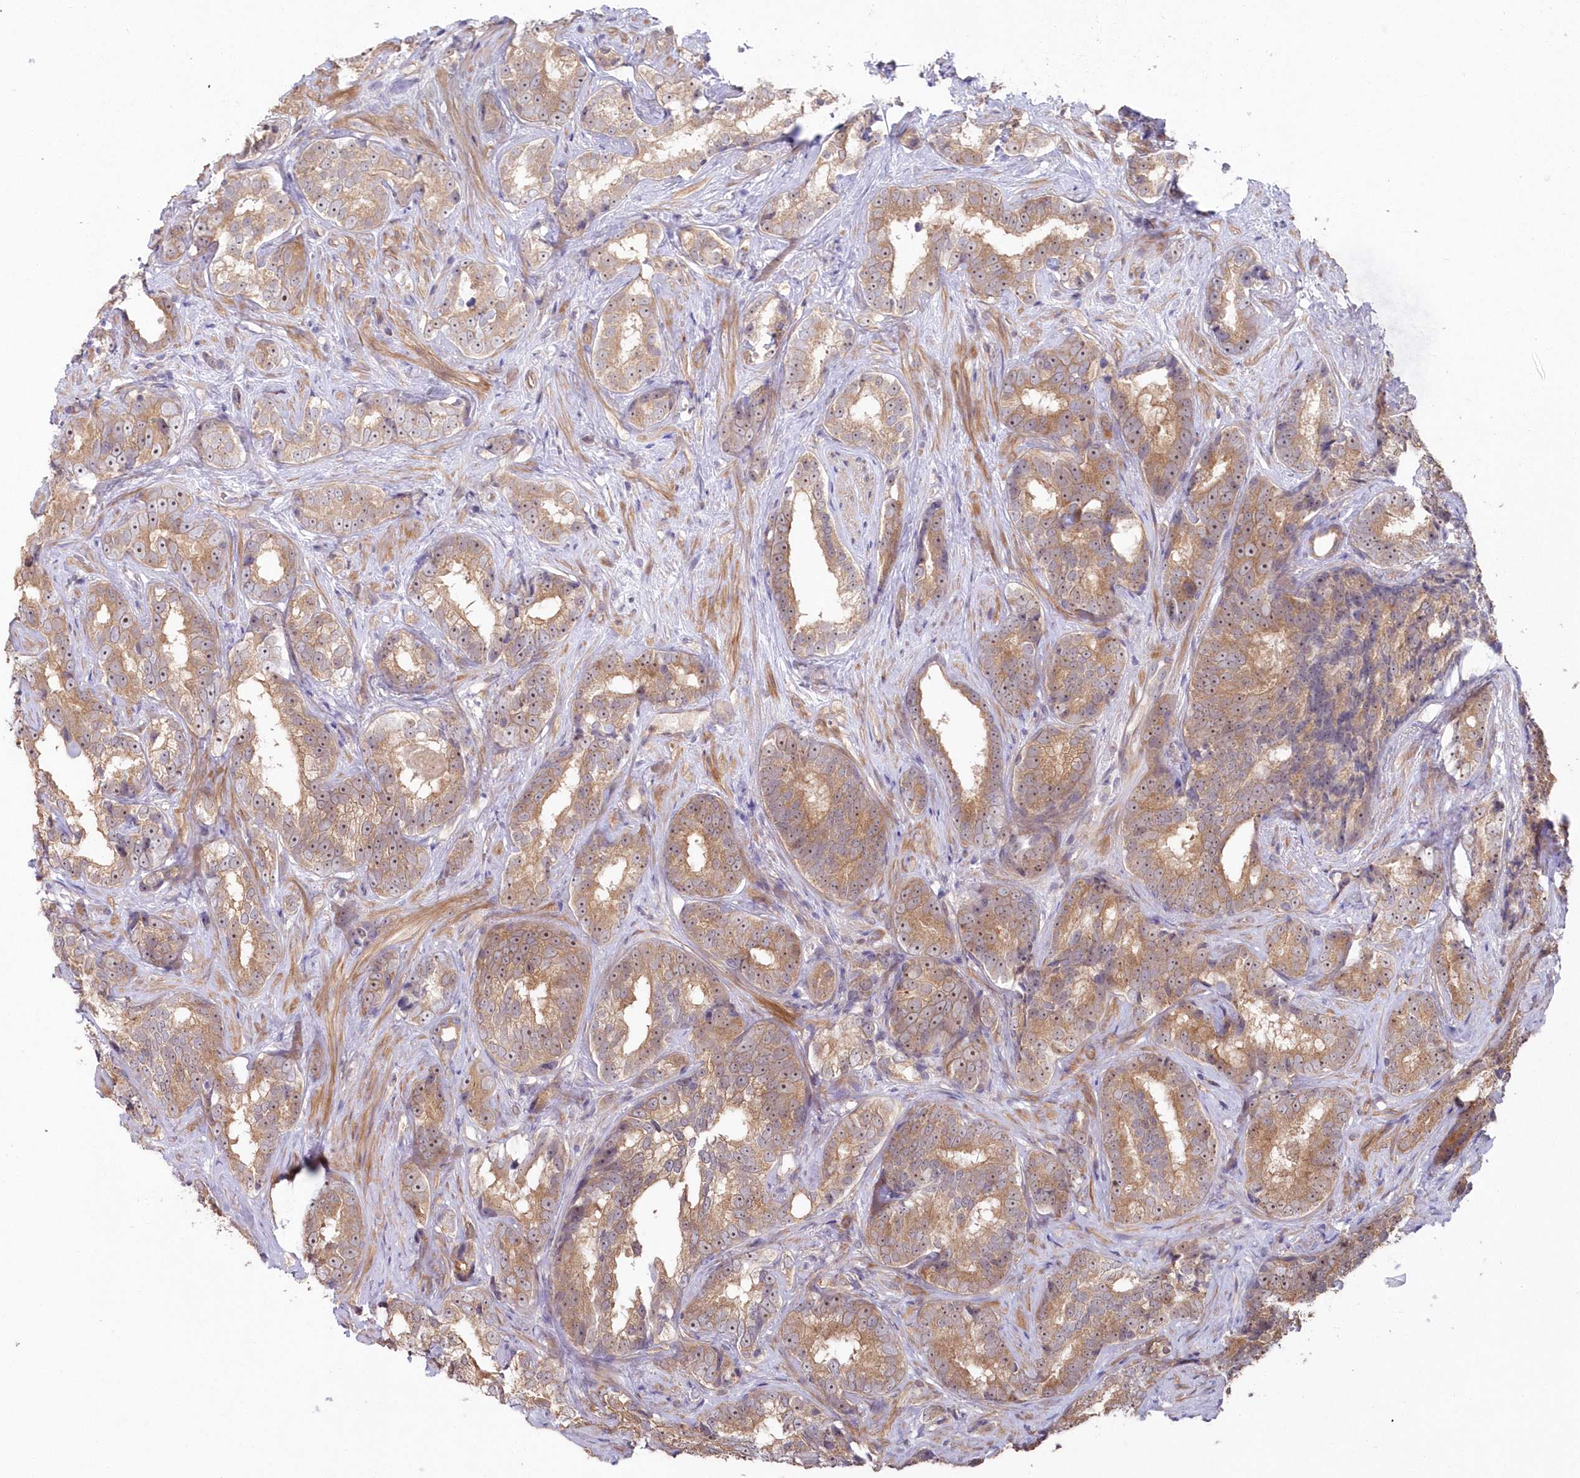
{"staining": {"intensity": "moderate", "quantity": ">75%", "location": "cytoplasmic/membranous,nuclear"}, "tissue": "prostate cancer", "cell_type": "Tumor cells", "image_type": "cancer", "snomed": [{"axis": "morphology", "description": "Adenocarcinoma, High grade"}, {"axis": "topography", "description": "Prostate"}], "caption": "Human prostate cancer stained with a brown dye displays moderate cytoplasmic/membranous and nuclear positive expression in approximately >75% of tumor cells.", "gene": "TBCA", "patient": {"sex": "male", "age": 66}}